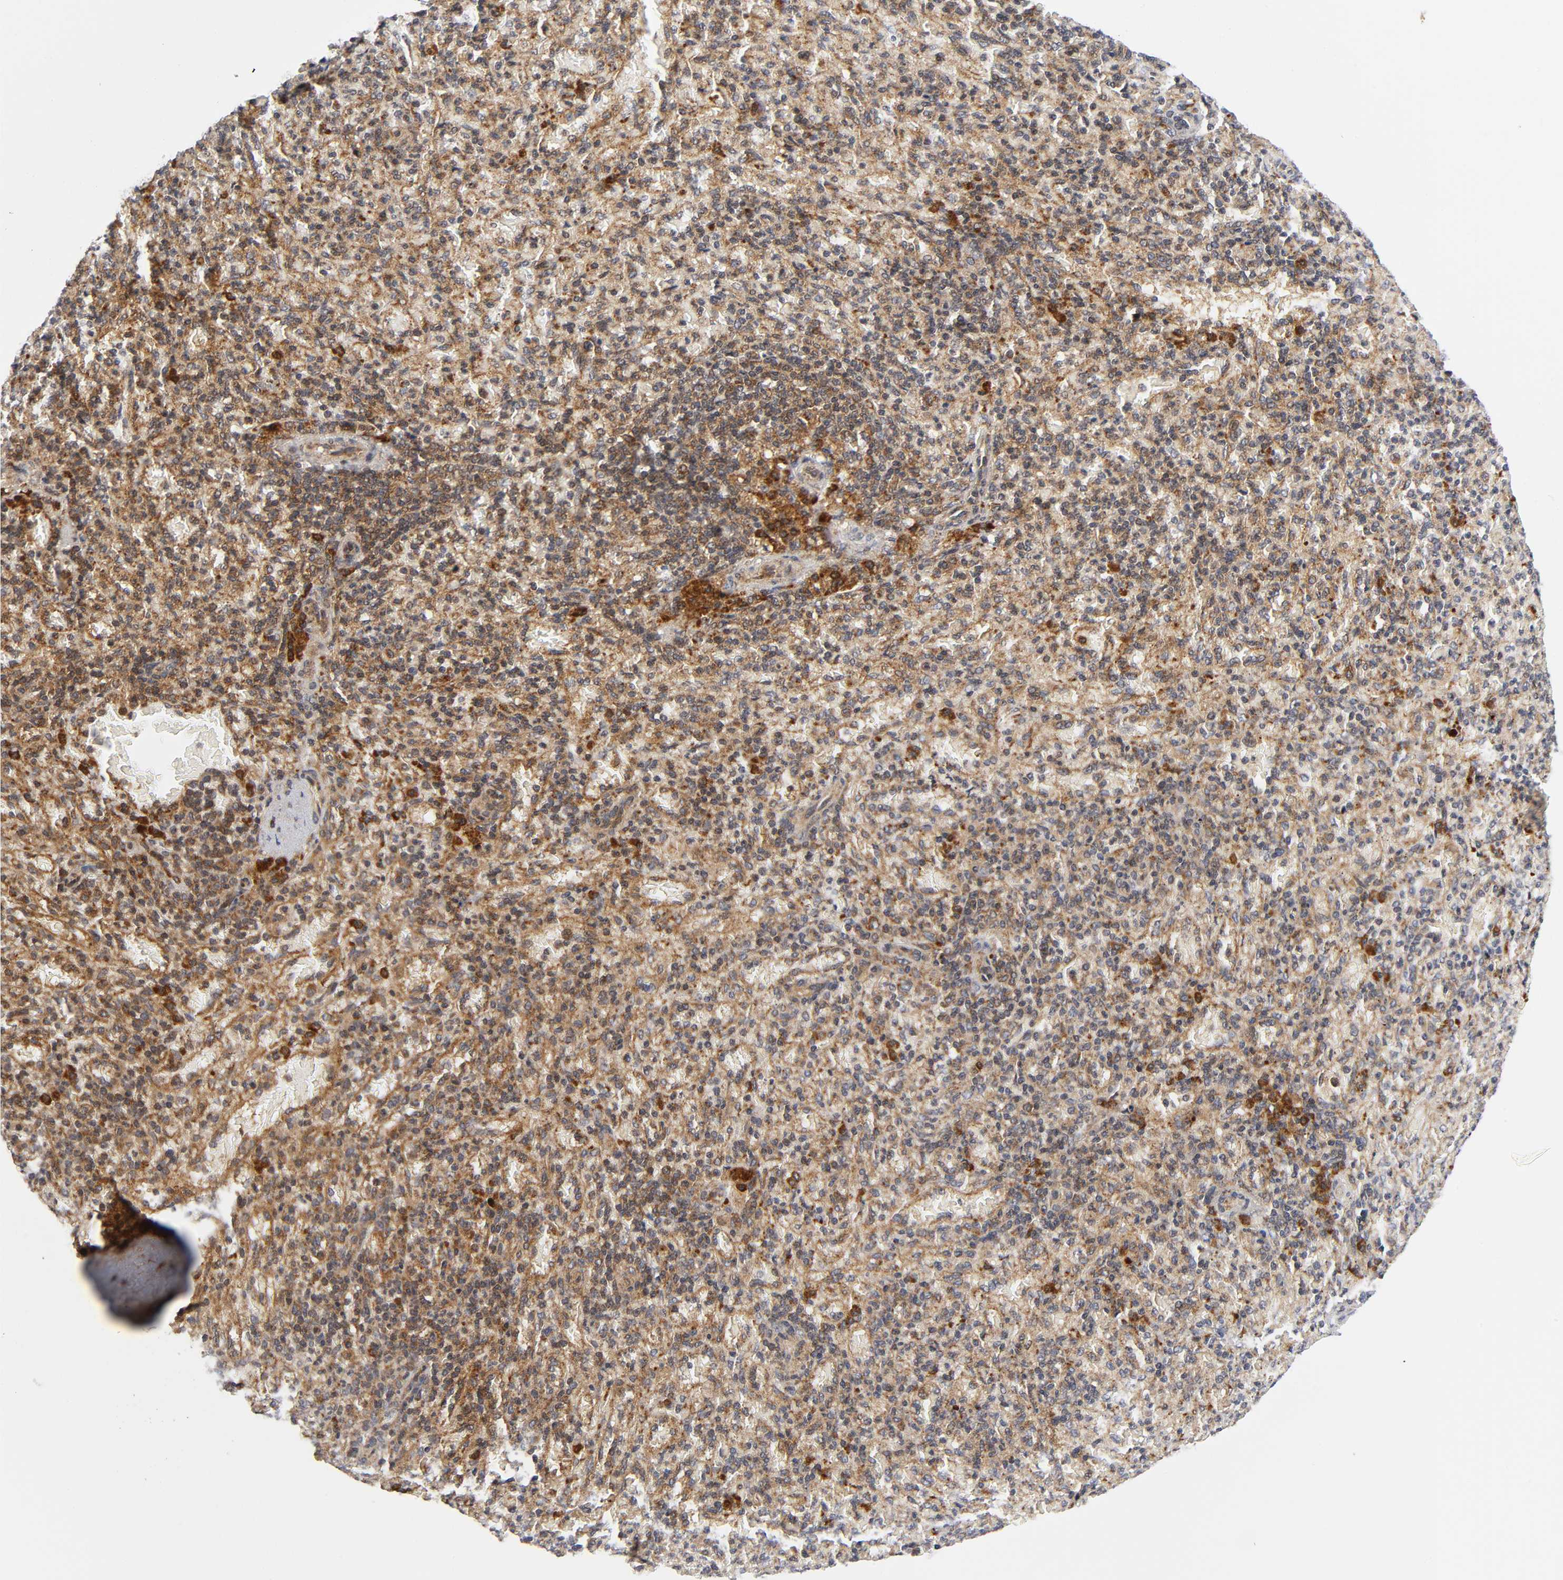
{"staining": {"intensity": "moderate", "quantity": "25%-75%", "location": "cytoplasmic/membranous"}, "tissue": "spleen", "cell_type": "Cells in red pulp", "image_type": "normal", "snomed": [{"axis": "morphology", "description": "Normal tissue, NOS"}, {"axis": "topography", "description": "Spleen"}], "caption": "The photomicrograph displays immunohistochemical staining of unremarkable spleen. There is moderate cytoplasmic/membranous expression is seen in about 25%-75% of cells in red pulp.", "gene": "EIF5", "patient": {"sex": "female", "age": 43}}